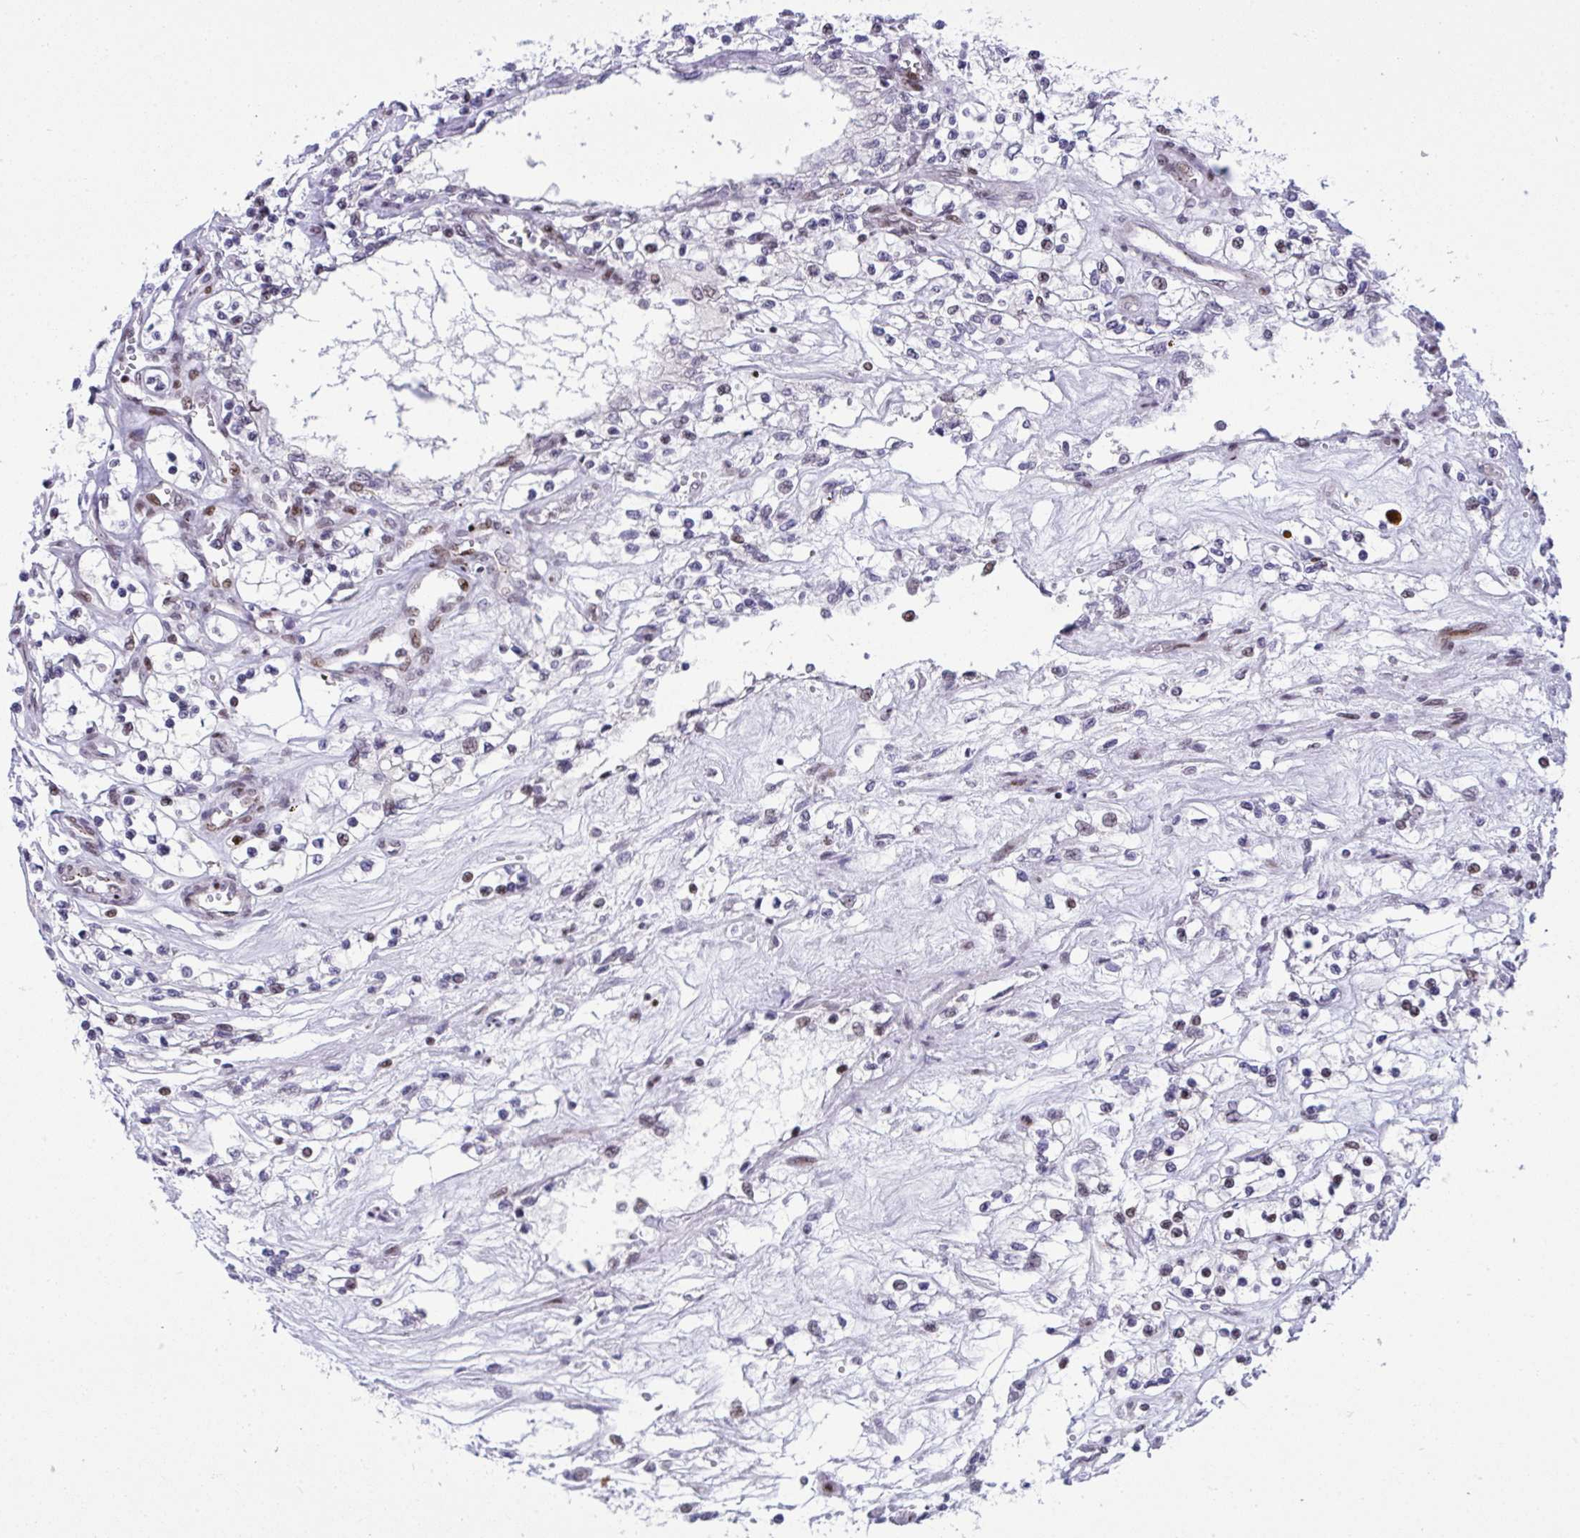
{"staining": {"intensity": "negative", "quantity": "none", "location": "none"}, "tissue": "renal cancer", "cell_type": "Tumor cells", "image_type": "cancer", "snomed": [{"axis": "morphology", "description": "Adenocarcinoma, NOS"}, {"axis": "topography", "description": "Kidney"}], "caption": "Immunohistochemistry micrograph of renal cancer stained for a protein (brown), which shows no expression in tumor cells.", "gene": "ZFHX3", "patient": {"sex": "female", "age": 69}}